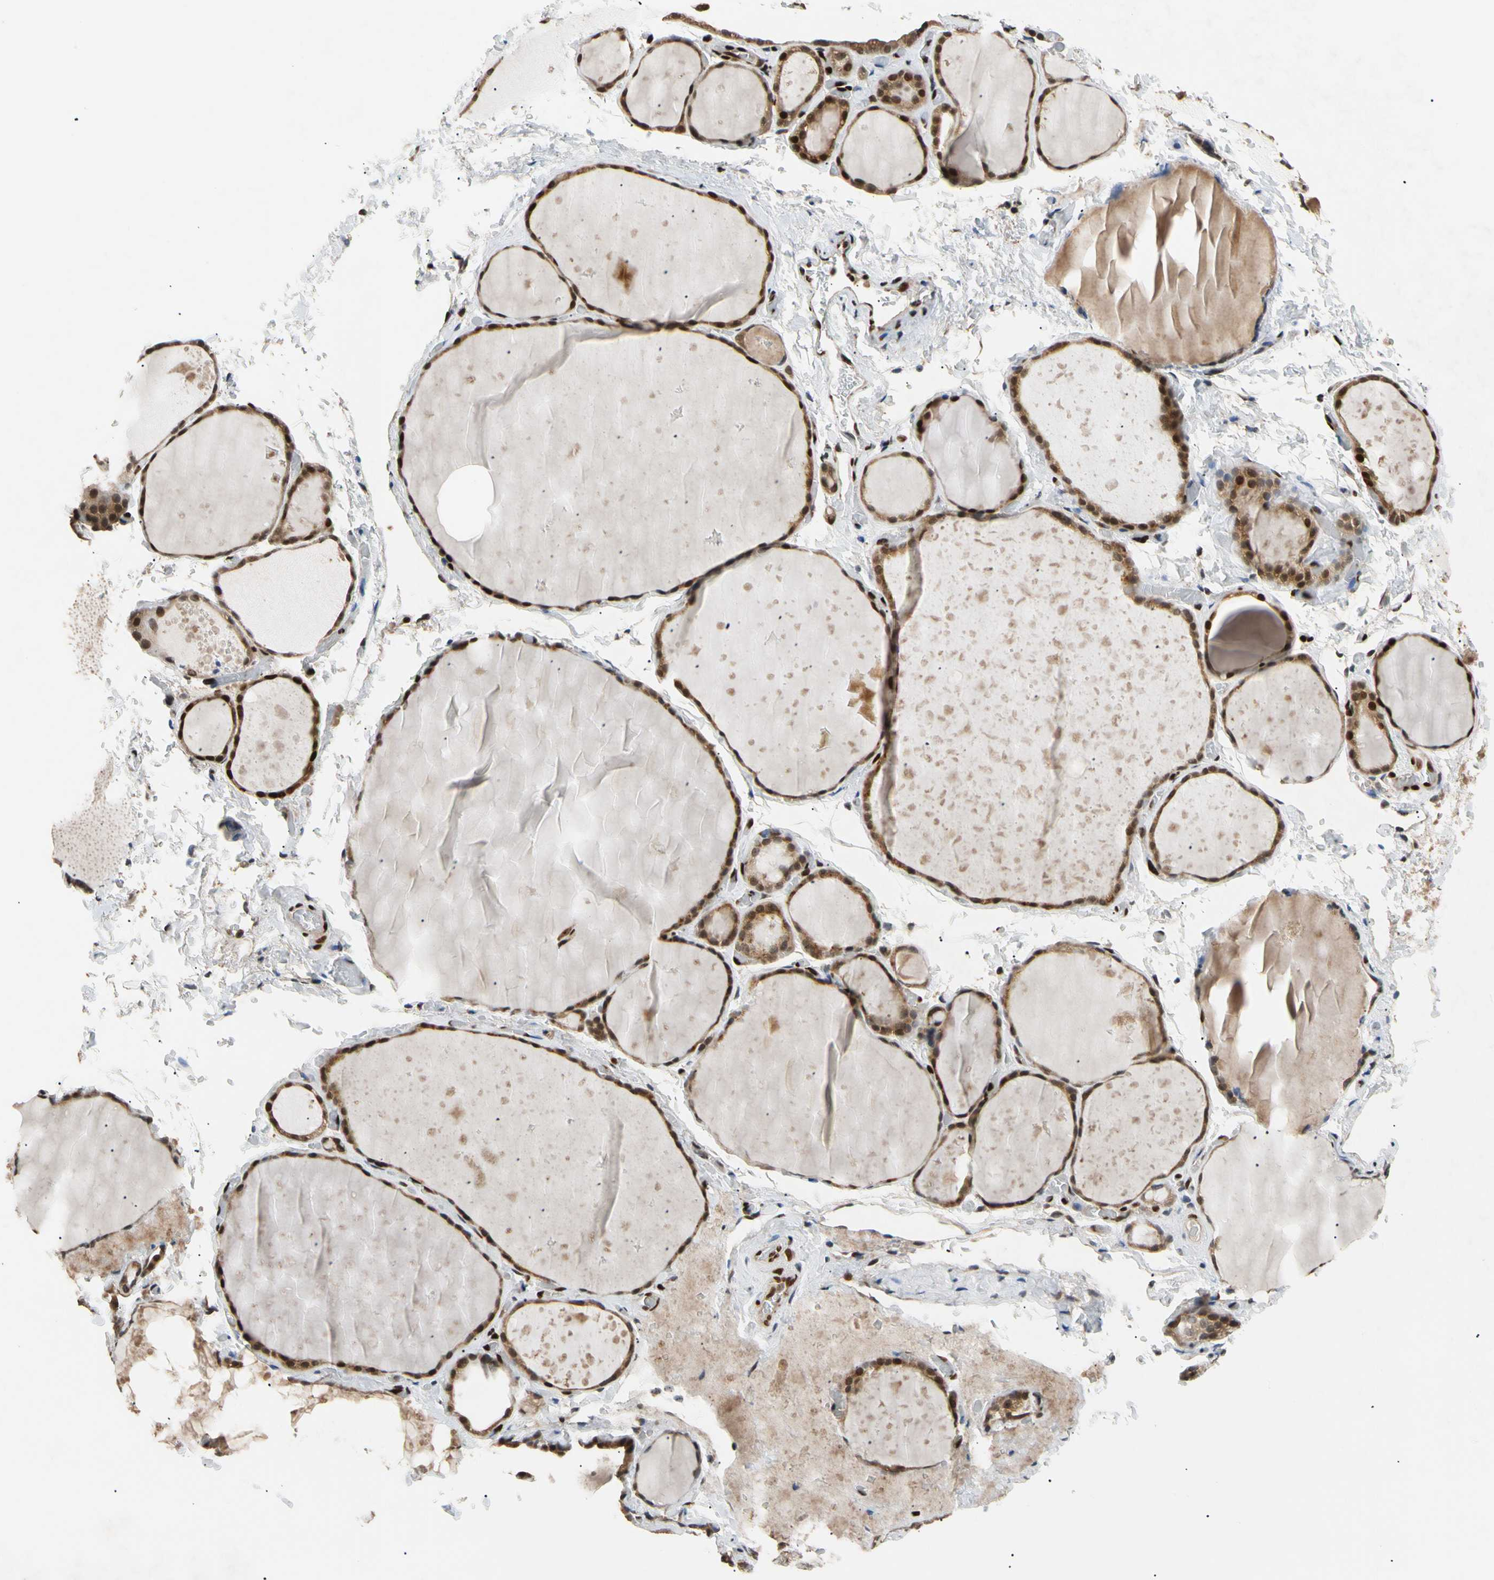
{"staining": {"intensity": "moderate", "quantity": ">75%", "location": "cytoplasmic/membranous"}, "tissue": "thyroid gland", "cell_type": "Glandular cells", "image_type": "normal", "snomed": [{"axis": "morphology", "description": "Normal tissue, NOS"}, {"axis": "topography", "description": "Thyroid gland"}], "caption": "Thyroid gland stained with DAB immunohistochemistry reveals medium levels of moderate cytoplasmic/membranous expression in approximately >75% of glandular cells.", "gene": "EIF1AX", "patient": {"sex": "male", "age": 76}}